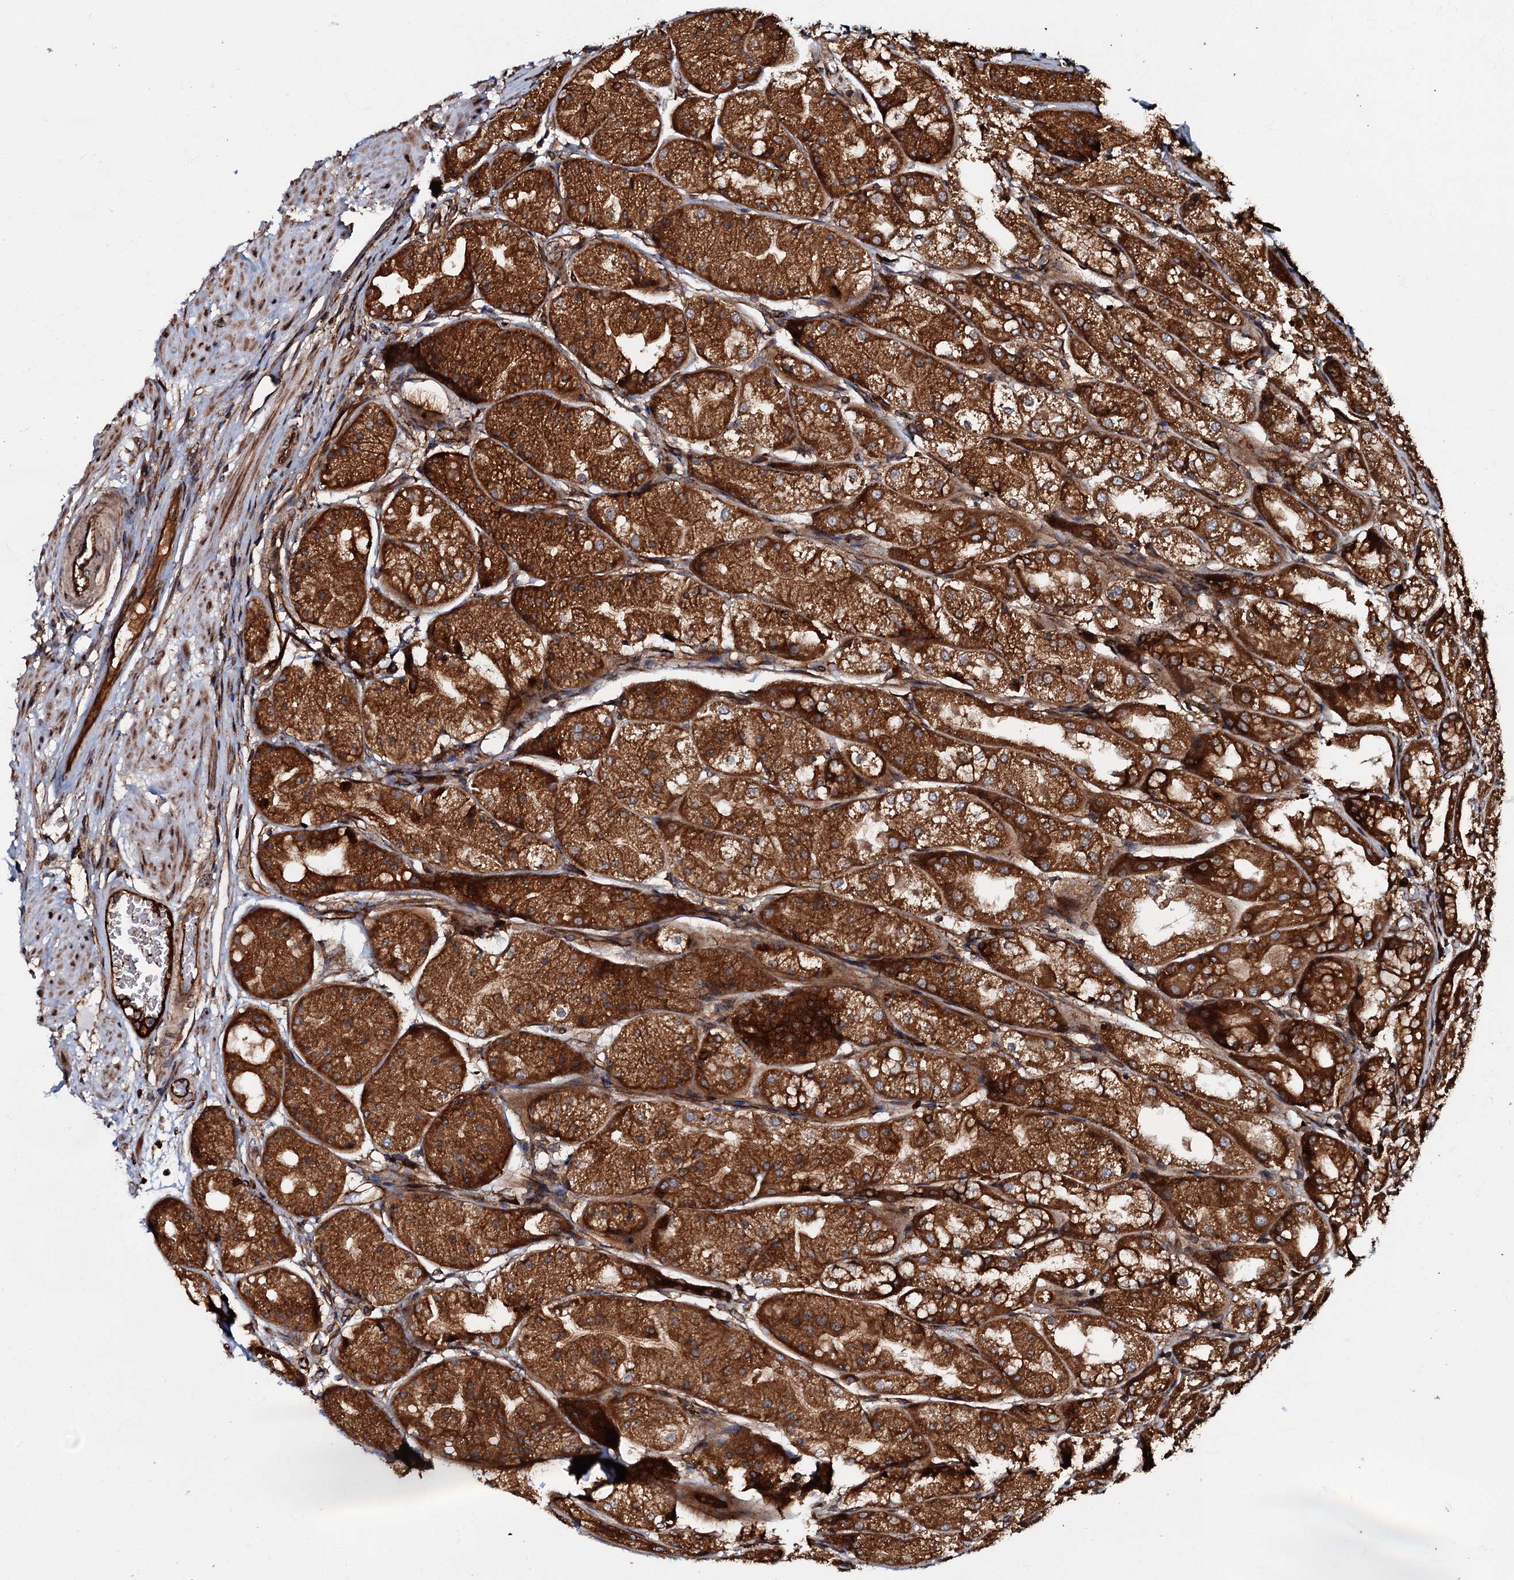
{"staining": {"intensity": "strong", "quantity": ">75%", "location": "cytoplasmic/membranous"}, "tissue": "stomach", "cell_type": "Glandular cells", "image_type": "normal", "snomed": [{"axis": "morphology", "description": "Normal tissue, NOS"}, {"axis": "topography", "description": "Stomach, upper"}], "caption": "Immunohistochemical staining of unremarkable stomach shows high levels of strong cytoplasmic/membranous staining in approximately >75% of glandular cells. The protein of interest is stained brown, and the nuclei are stained in blue (DAB (3,3'-diaminobenzidine) IHC with brightfield microscopy, high magnification).", "gene": "BLOC1S6", "patient": {"sex": "male", "age": 72}}